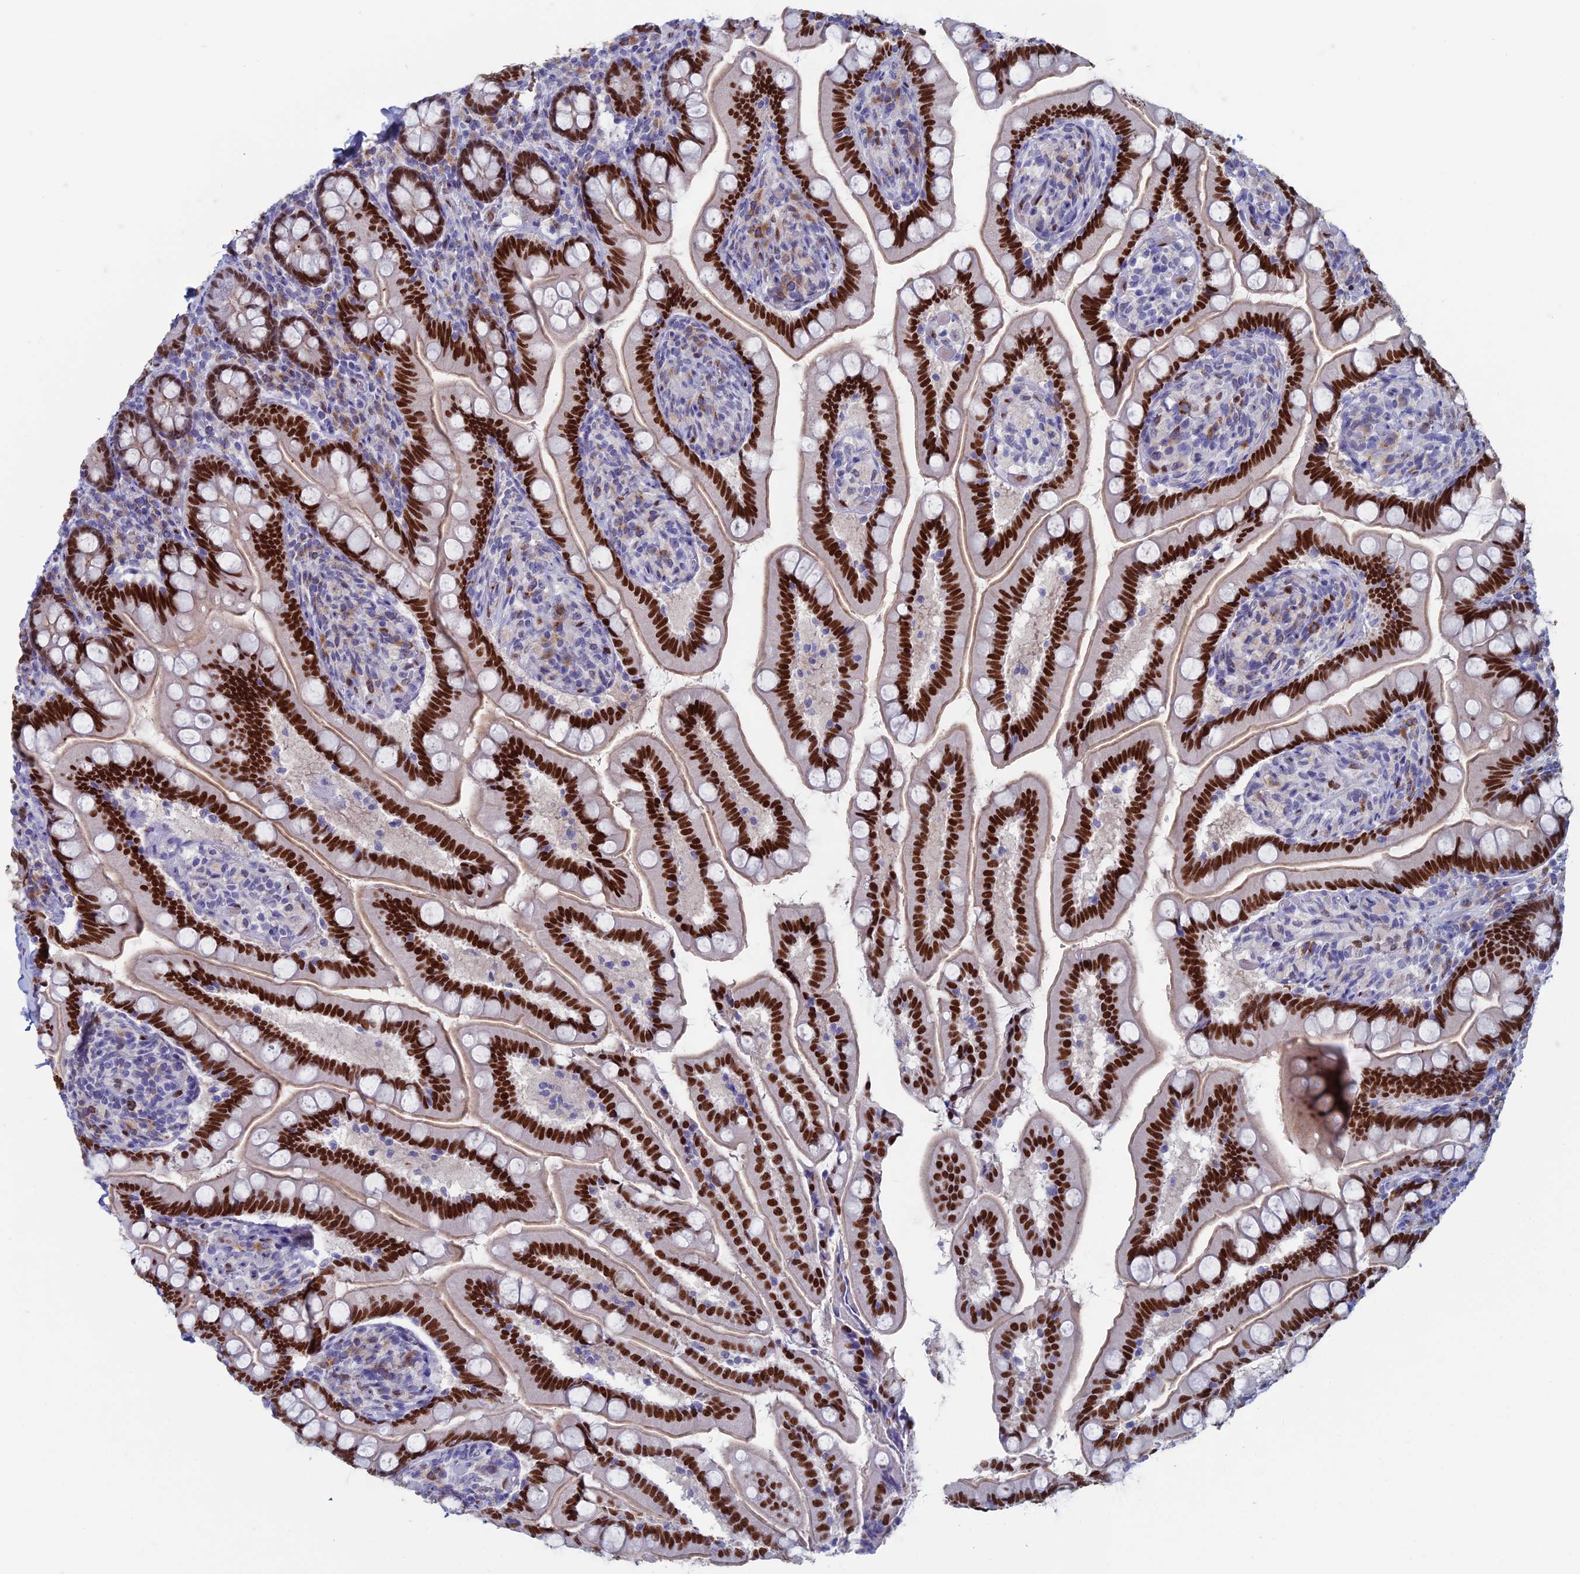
{"staining": {"intensity": "strong", "quantity": ">75%", "location": "nuclear"}, "tissue": "small intestine", "cell_type": "Glandular cells", "image_type": "normal", "snomed": [{"axis": "morphology", "description": "Normal tissue, NOS"}, {"axis": "topography", "description": "Small intestine"}], "caption": "Normal small intestine shows strong nuclear staining in about >75% of glandular cells, visualized by immunohistochemistry.", "gene": "NOL4L", "patient": {"sex": "female", "age": 64}}